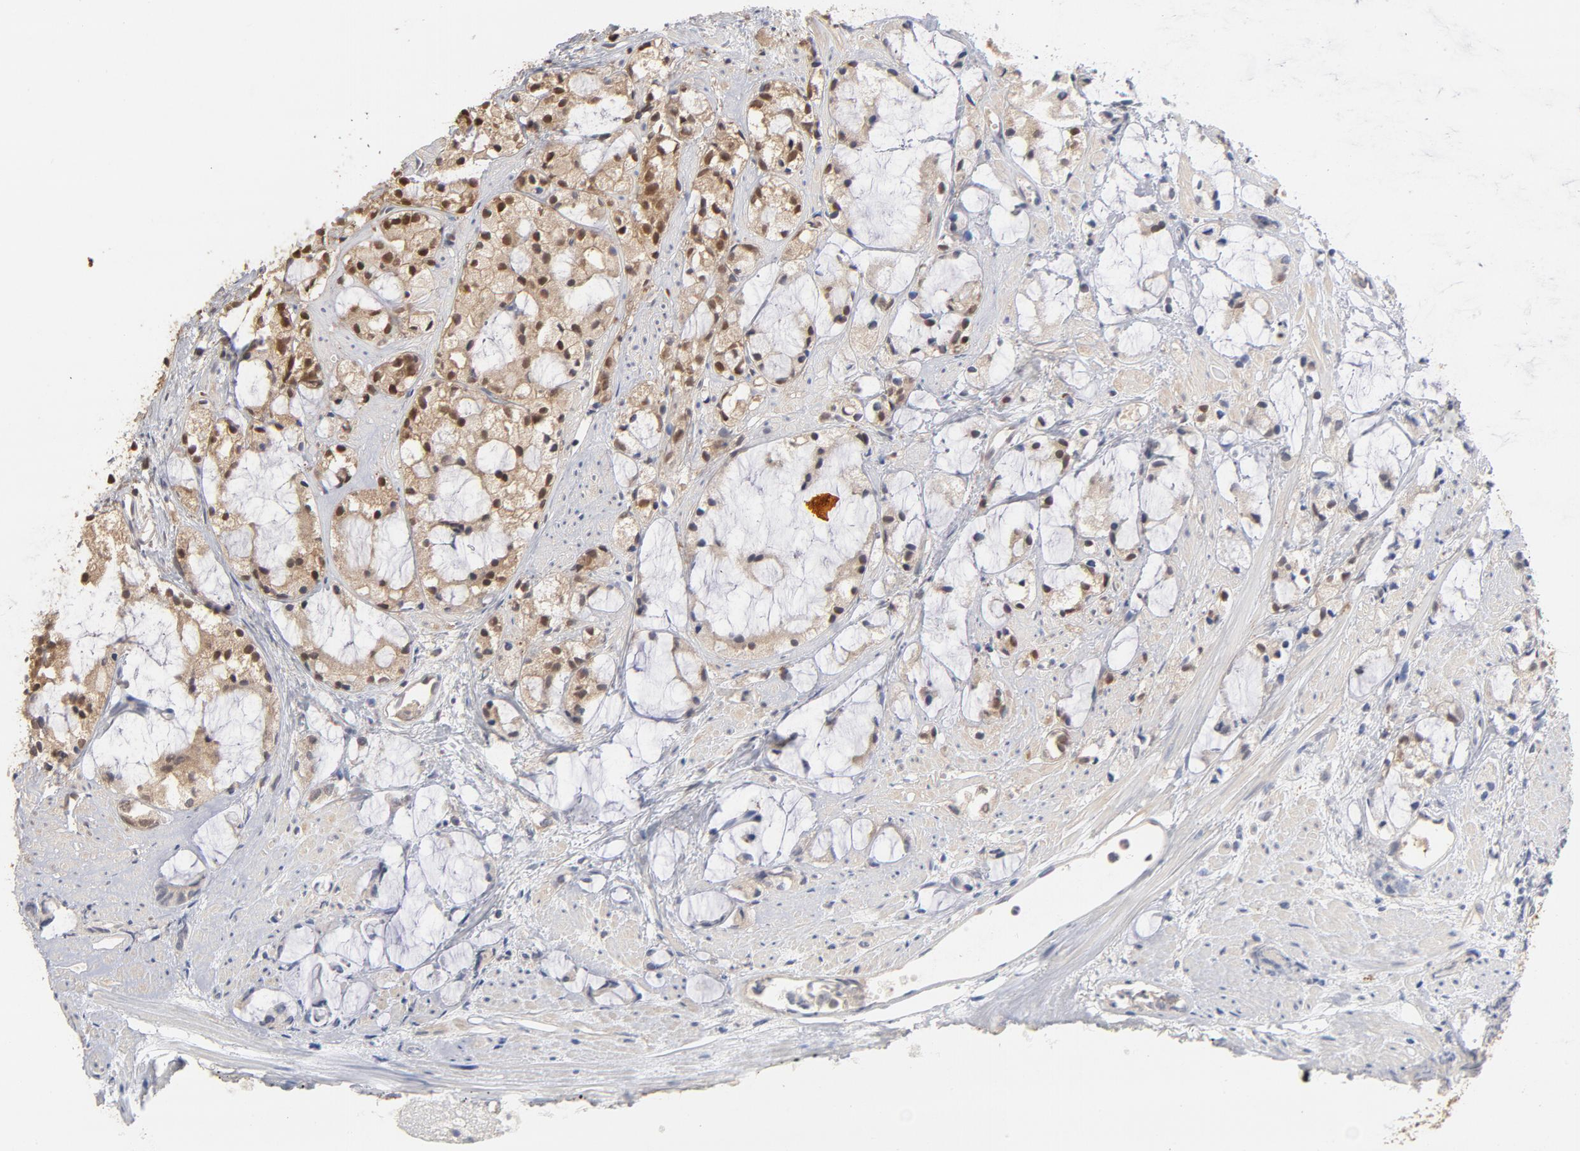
{"staining": {"intensity": "moderate", "quantity": "25%-75%", "location": "cytoplasmic/membranous"}, "tissue": "prostate cancer", "cell_type": "Tumor cells", "image_type": "cancer", "snomed": [{"axis": "morphology", "description": "Adenocarcinoma, High grade"}, {"axis": "topography", "description": "Prostate"}], "caption": "A medium amount of moderate cytoplasmic/membranous positivity is seen in approximately 25%-75% of tumor cells in prostate cancer (high-grade adenocarcinoma) tissue.", "gene": "MIF", "patient": {"sex": "male", "age": 85}}